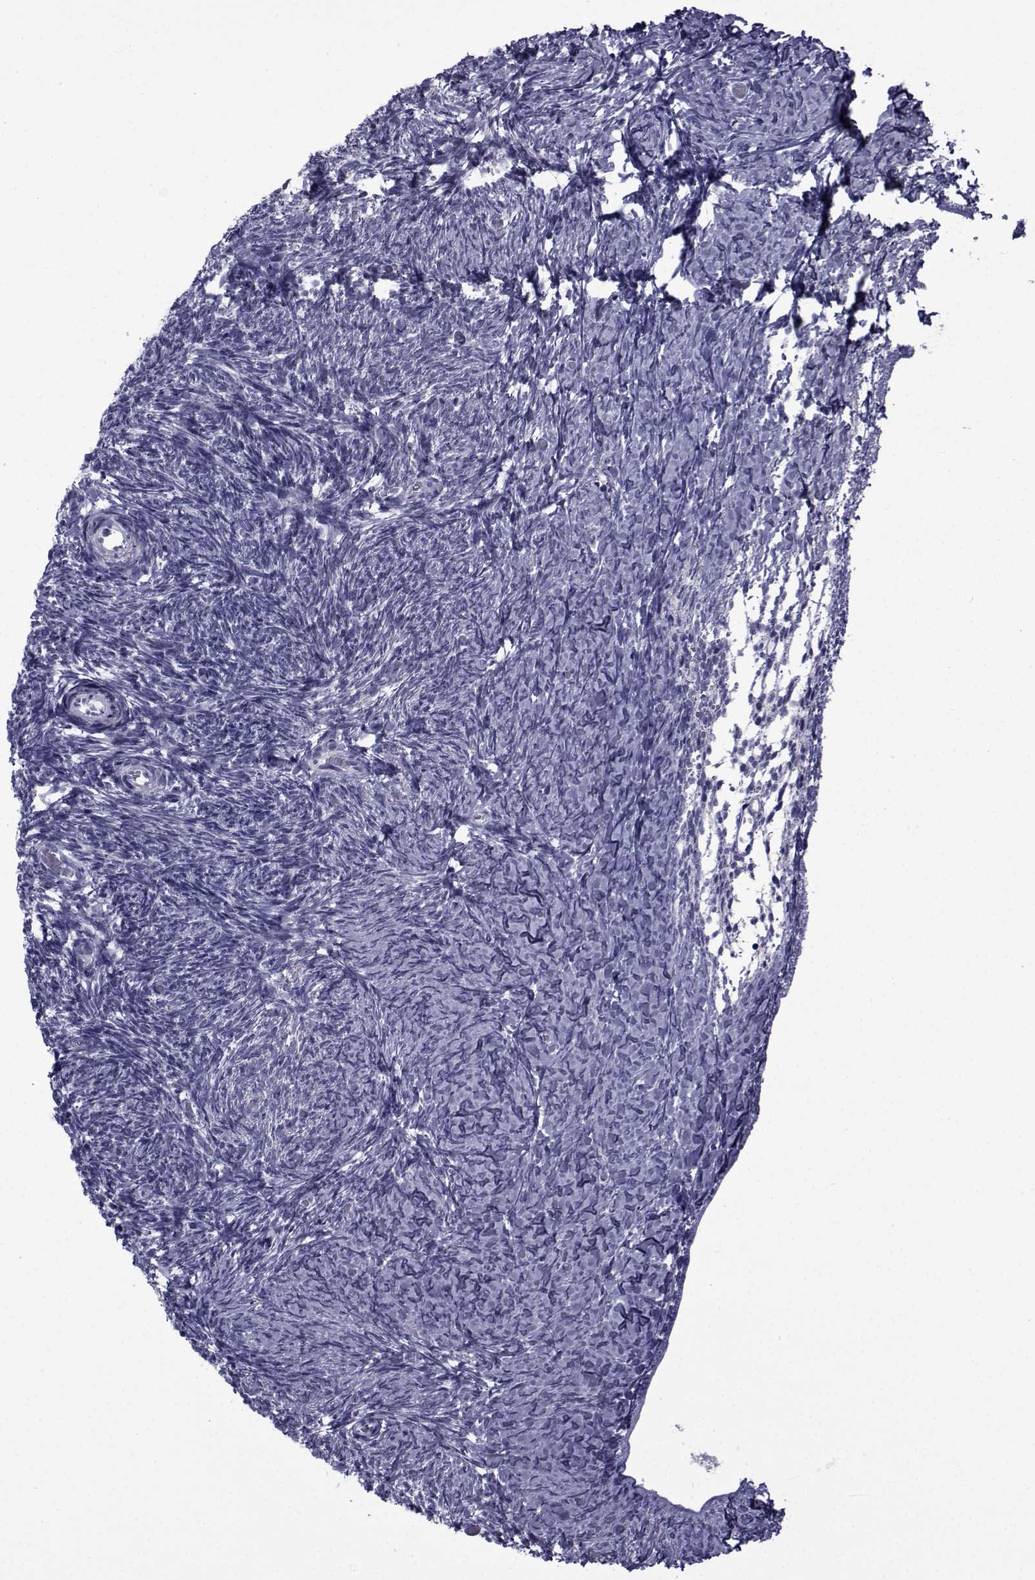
{"staining": {"intensity": "negative", "quantity": "none", "location": "none"}, "tissue": "ovary", "cell_type": "Follicle cells", "image_type": "normal", "snomed": [{"axis": "morphology", "description": "Normal tissue, NOS"}, {"axis": "topography", "description": "Ovary"}], "caption": "This is a photomicrograph of IHC staining of normal ovary, which shows no positivity in follicle cells. The staining is performed using DAB brown chromogen with nuclei counter-stained in using hematoxylin.", "gene": "PDE6G", "patient": {"sex": "female", "age": 39}}